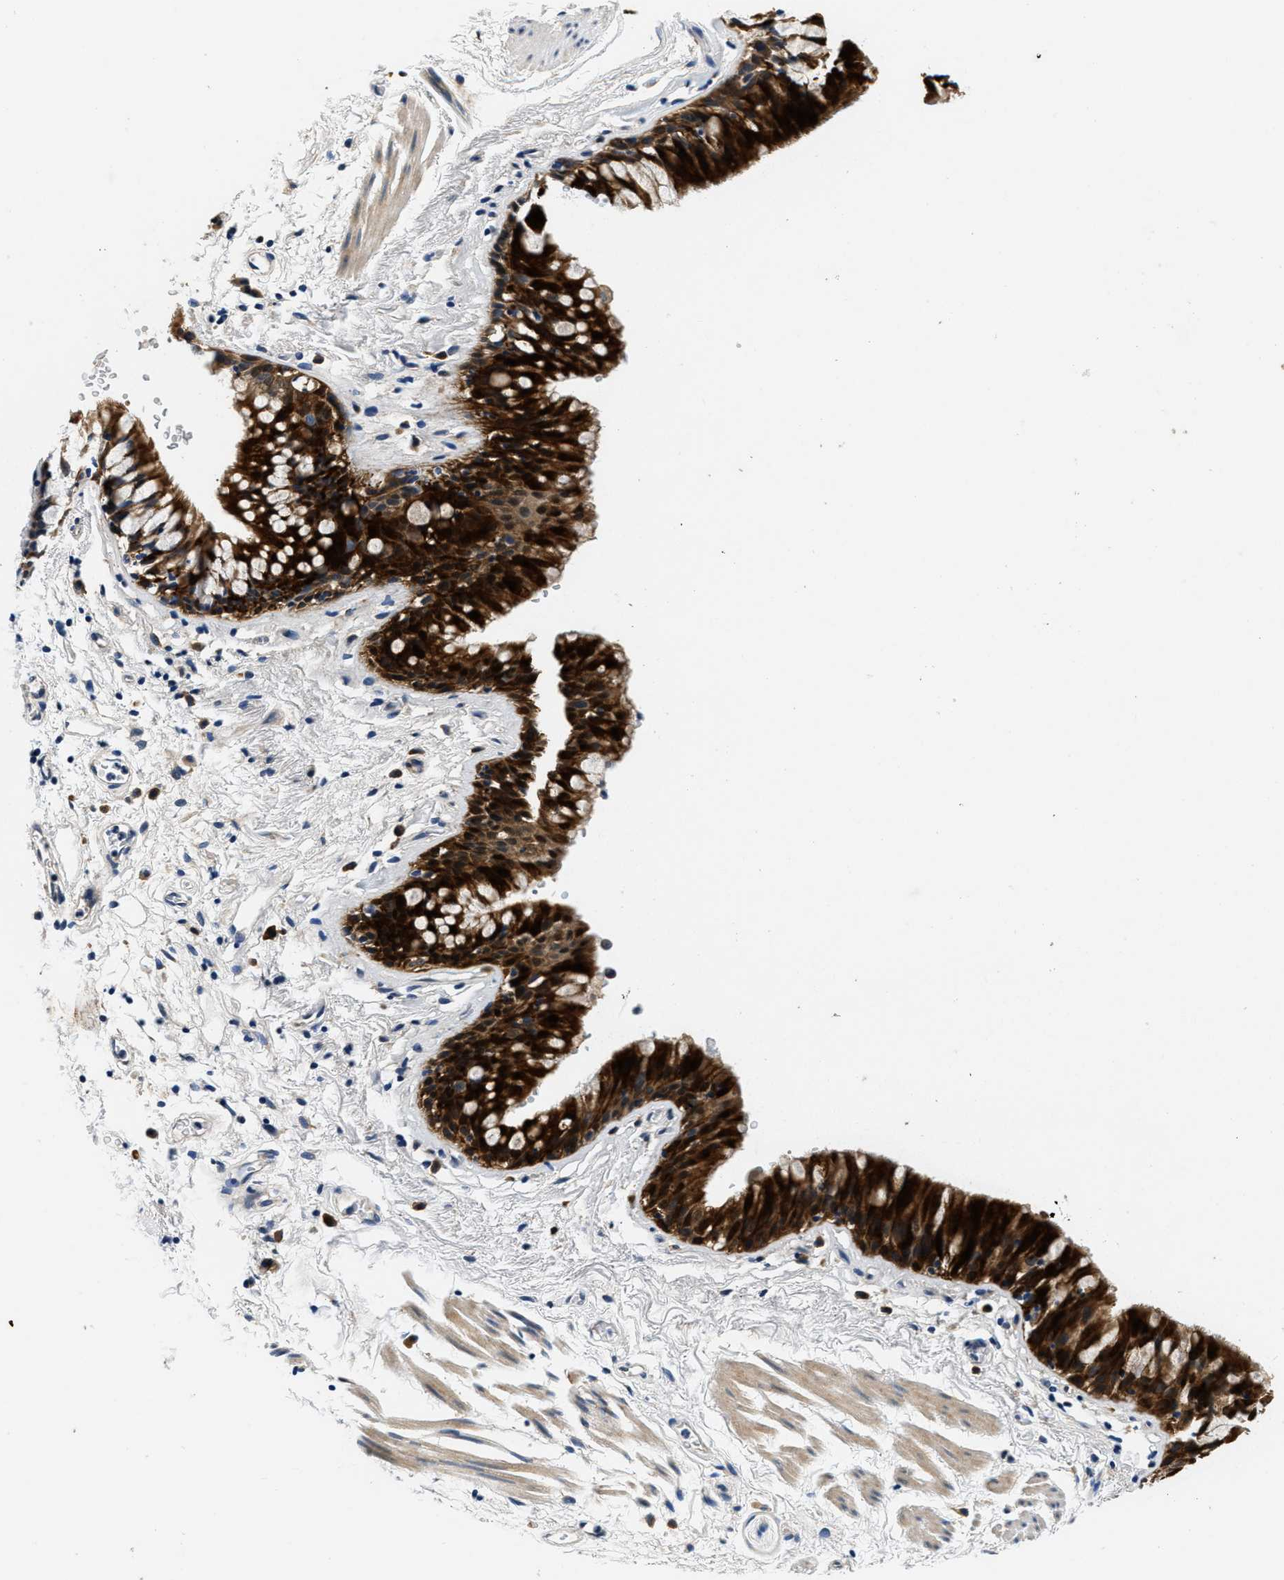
{"staining": {"intensity": "strong", "quantity": "25%-75%", "location": "cytoplasmic/membranous"}, "tissue": "bronchus", "cell_type": "Respiratory epithelial cells", "image_type": "normal", "snomed": [{"axis": "morphology", "description": "Normal tissue, NOS"}, {"axis": "morphology", "description": "Inflammation, NOS"}, {"axis": "topography", "description": "Cartilage tissue"}, {"axis": "topography", "description": "Bronchus"}], "caption": "Immunohistochemical staining of normal bronchus shows high levels of strong cytoplasmic/membranous expression in approximately 25%-75% of respiratory epithelial cells. The protein of interest is stained brown, and the nuclei are stained in blue (DAB (3,3'-diaminobenzidine) IHC with brightfield microscopy, high magnification).", "gene": "ALDH3A2", "patient": {"sex": "male", "age": 77}}